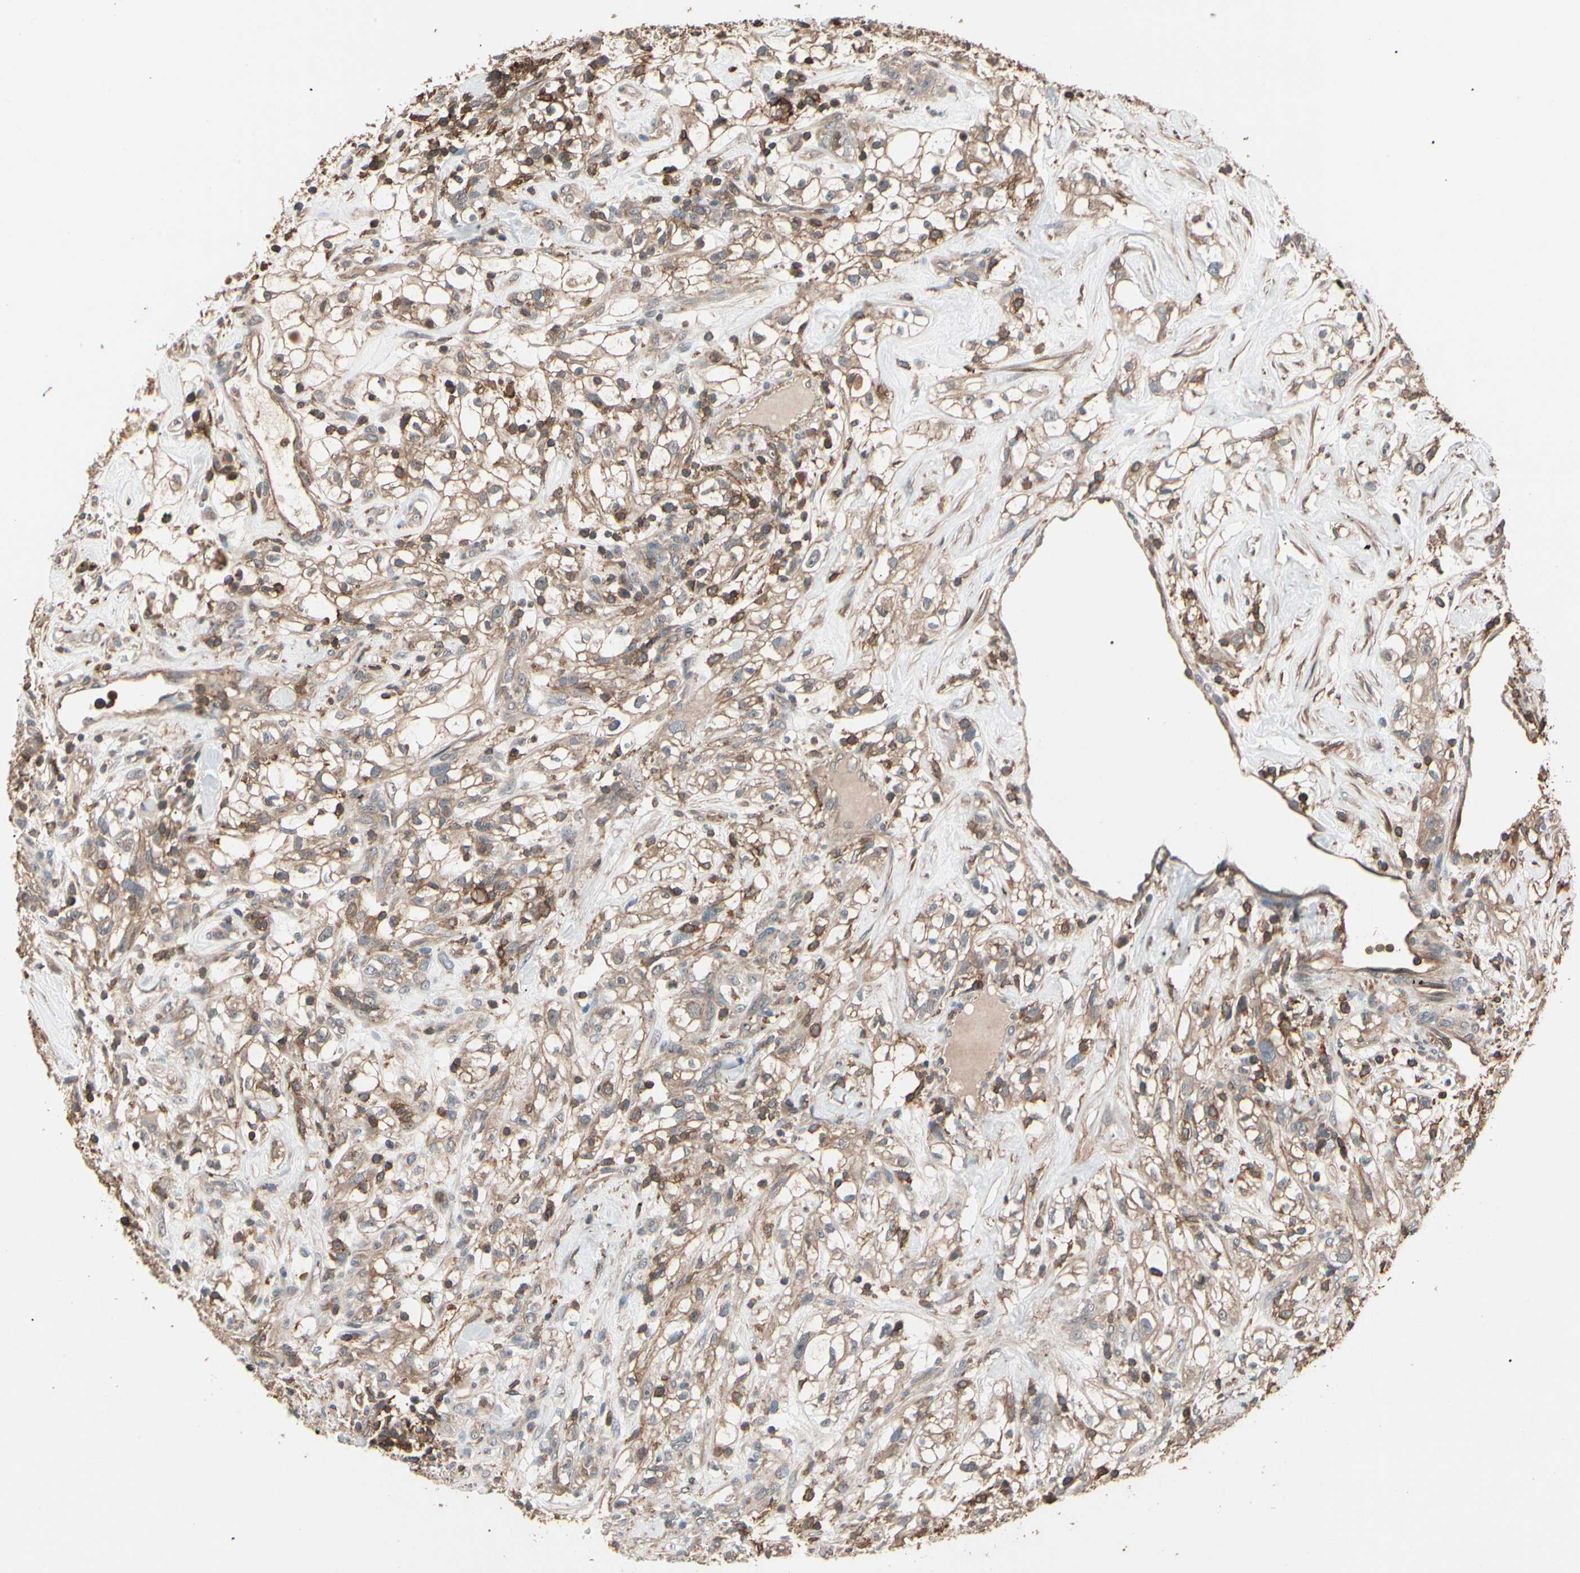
{"staining": {"intensity": "weak", "quantity": ">75%", "location": "cytoplasmic/membranous"}, "tissue": "renal cancer", "cell_type": "Tumor cells", "image_type": "cancer", "snomed": [{"axis": "morphology", "description": "Adenocarcinoma, NOS"}, {"axis": "topography", "description": "Kidney"}], "caption": "A photomicrograph of renal cancer stained for a protein exhibits weak cytoplasmic/membranous brown staining in tumor cells. (IHC, brightfield microscopy, high magnification).", "gene": "MAPK13", "patient": {"sex": "female", "age": 60}}